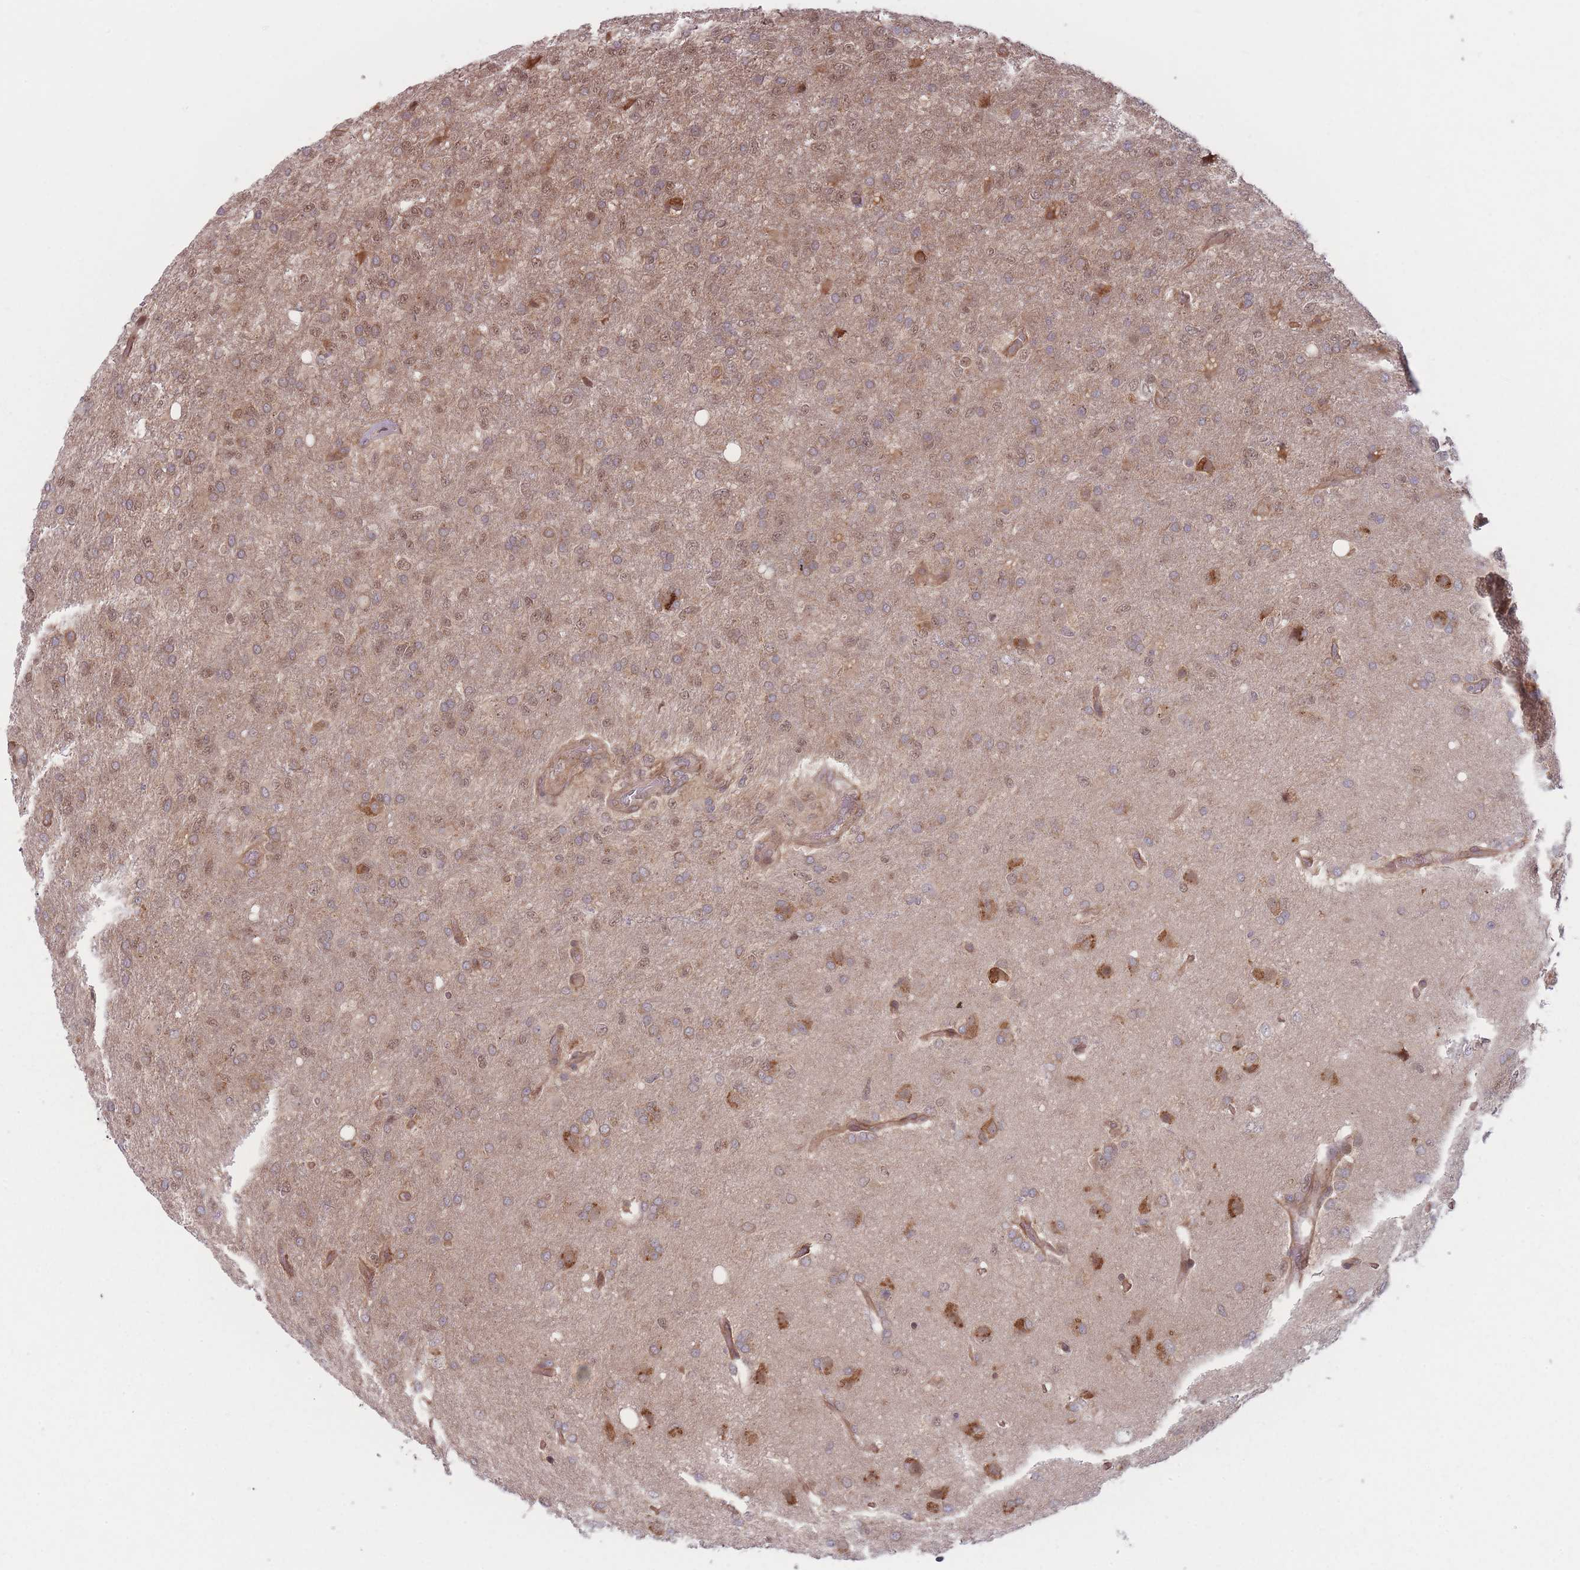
{"staining": {"intensity": "weak", "quantity": "25%-75%", "location": "cytoplasmic/membranous,nuclear"}, "tissue": "glioma", "cell_type": "Tumor cells", "image_type": "cancer", "snomed": [{"axis": "morphology", "description": "Glioma, malignant, High grade"}, {"axis": "topography", "description": "Brain"}], "caption": "Malignant glioma (high-grade) was stained to show a protein in brown. There is low levels of weak cytoplasmic/membranous and nuclear staining in about 25%-75% of tumor cells.", "gene": "RPS18", "patient": {"sex": "female", "age": 74}}